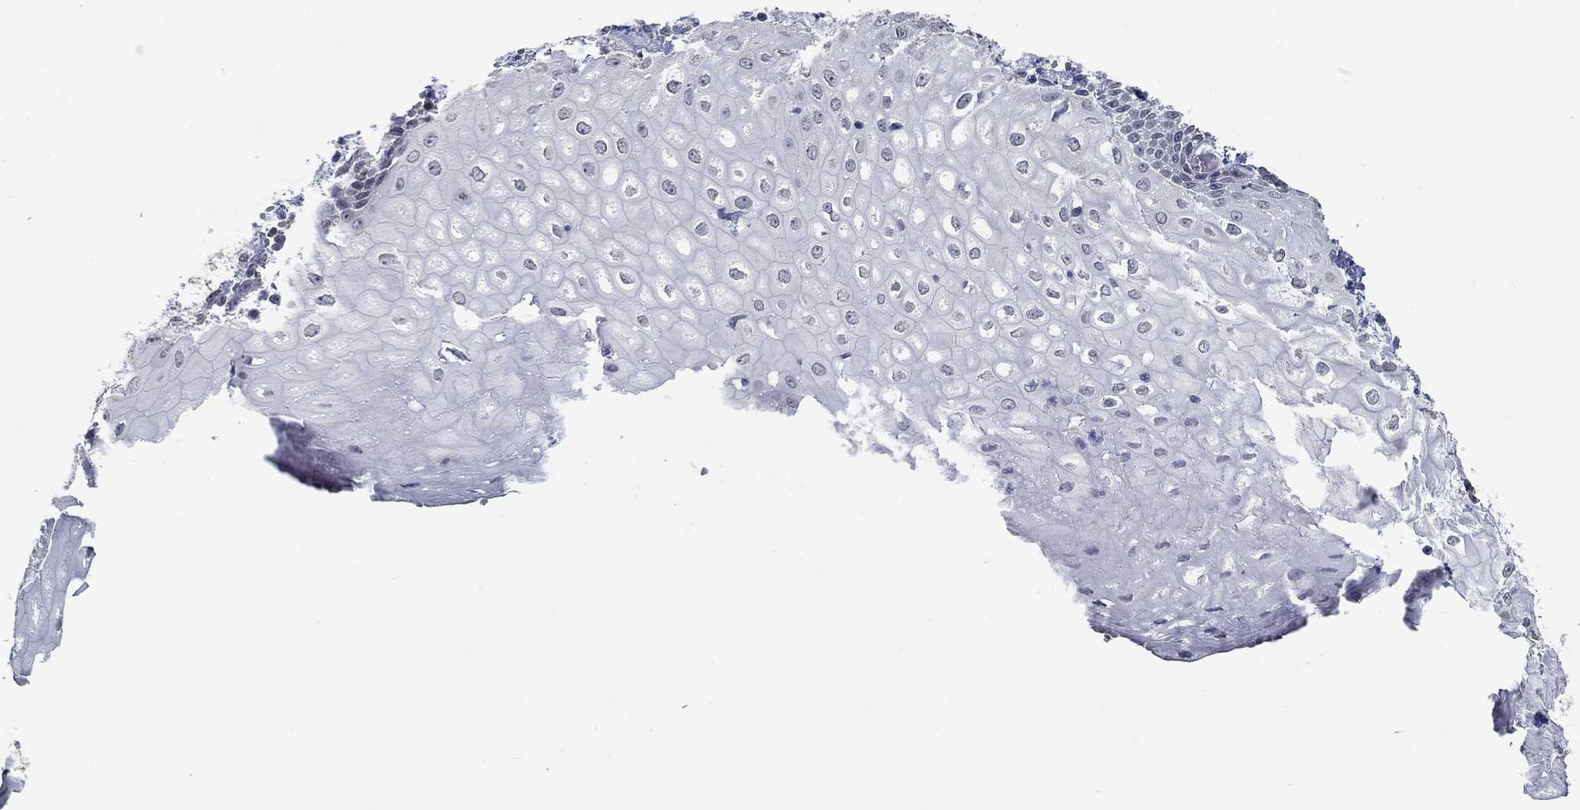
{"staining": {"intensity": "negative", "quantity": "none", "location": "none"}, "tissue": "esophagus", "cell_type": "Squamous epithelial cells", "image_type": "normal", "snomed": [{"axis": "morphology", "description": "Normal tissue, NOS"}, {"axis": "topography", "description": "Esophagus"}], "caption": "This is an immunohistochemistry photomicrograph of normal esophagus. There is no expression in squamous epithelial cells.", "gene": "NUP155", "patient": {"sex": "male", "age": 58}}